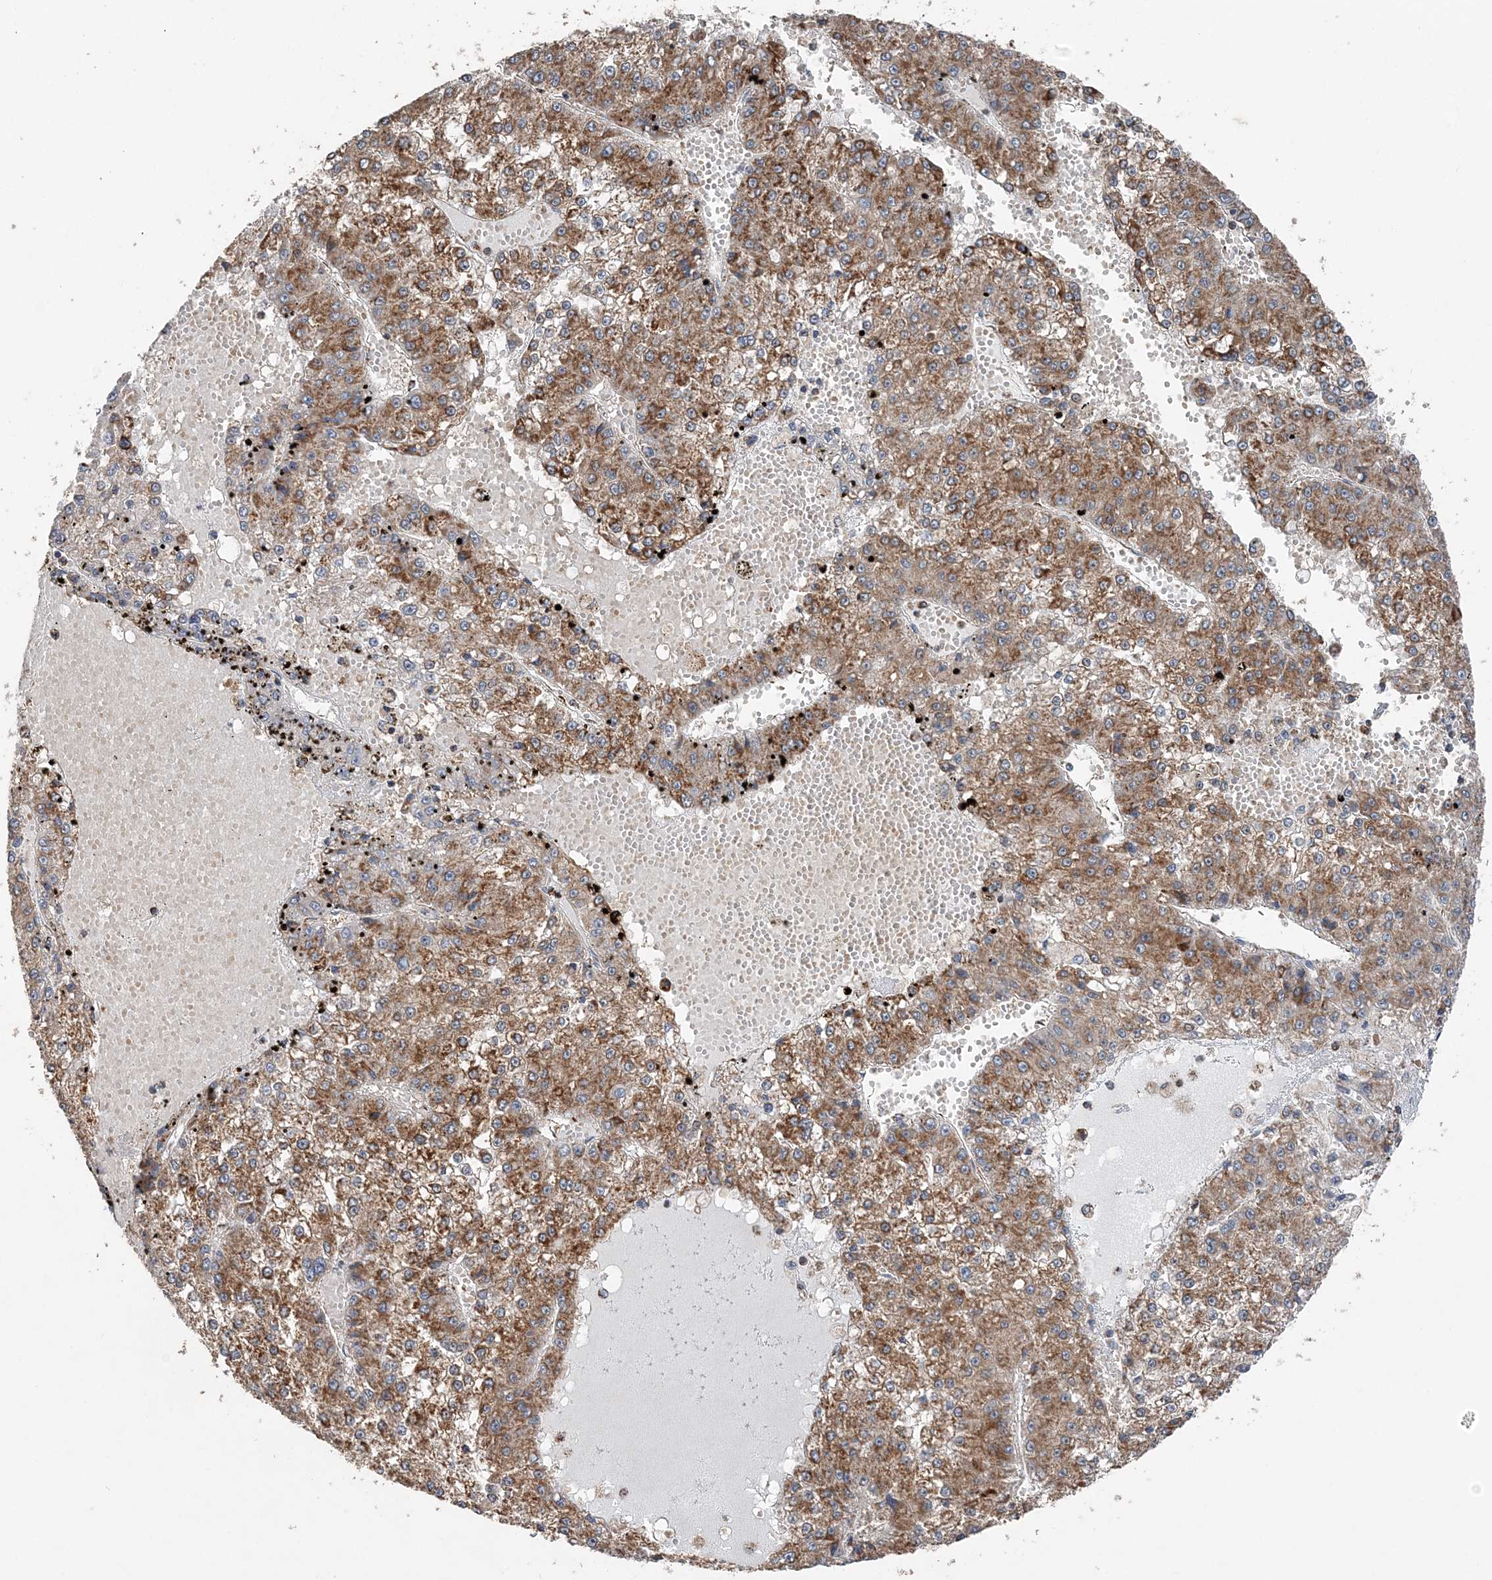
{"staining": {"intensity": "moderate", "quantity": ">75%", "location": "cytoplasmic/membranous"}, "tissue": "liver cancer", "cell_type": "Tumor cells", "image_type": "cancer", "snomed": [{"axis": "morphology", "description": "Carcinoma, Hepatocellular, NOS"}, {"axis": "topography", "description": "Liver"}], "caption": "This photomicrograph exhibits immunohistochemistry staining of liver hepatocellular carcinoma, with medium moderate cytoplasmic/membranous expression in about >75% of tumor cells.", "gene": "SPRY2", "patient": {"sex": "female", "age": 73}}